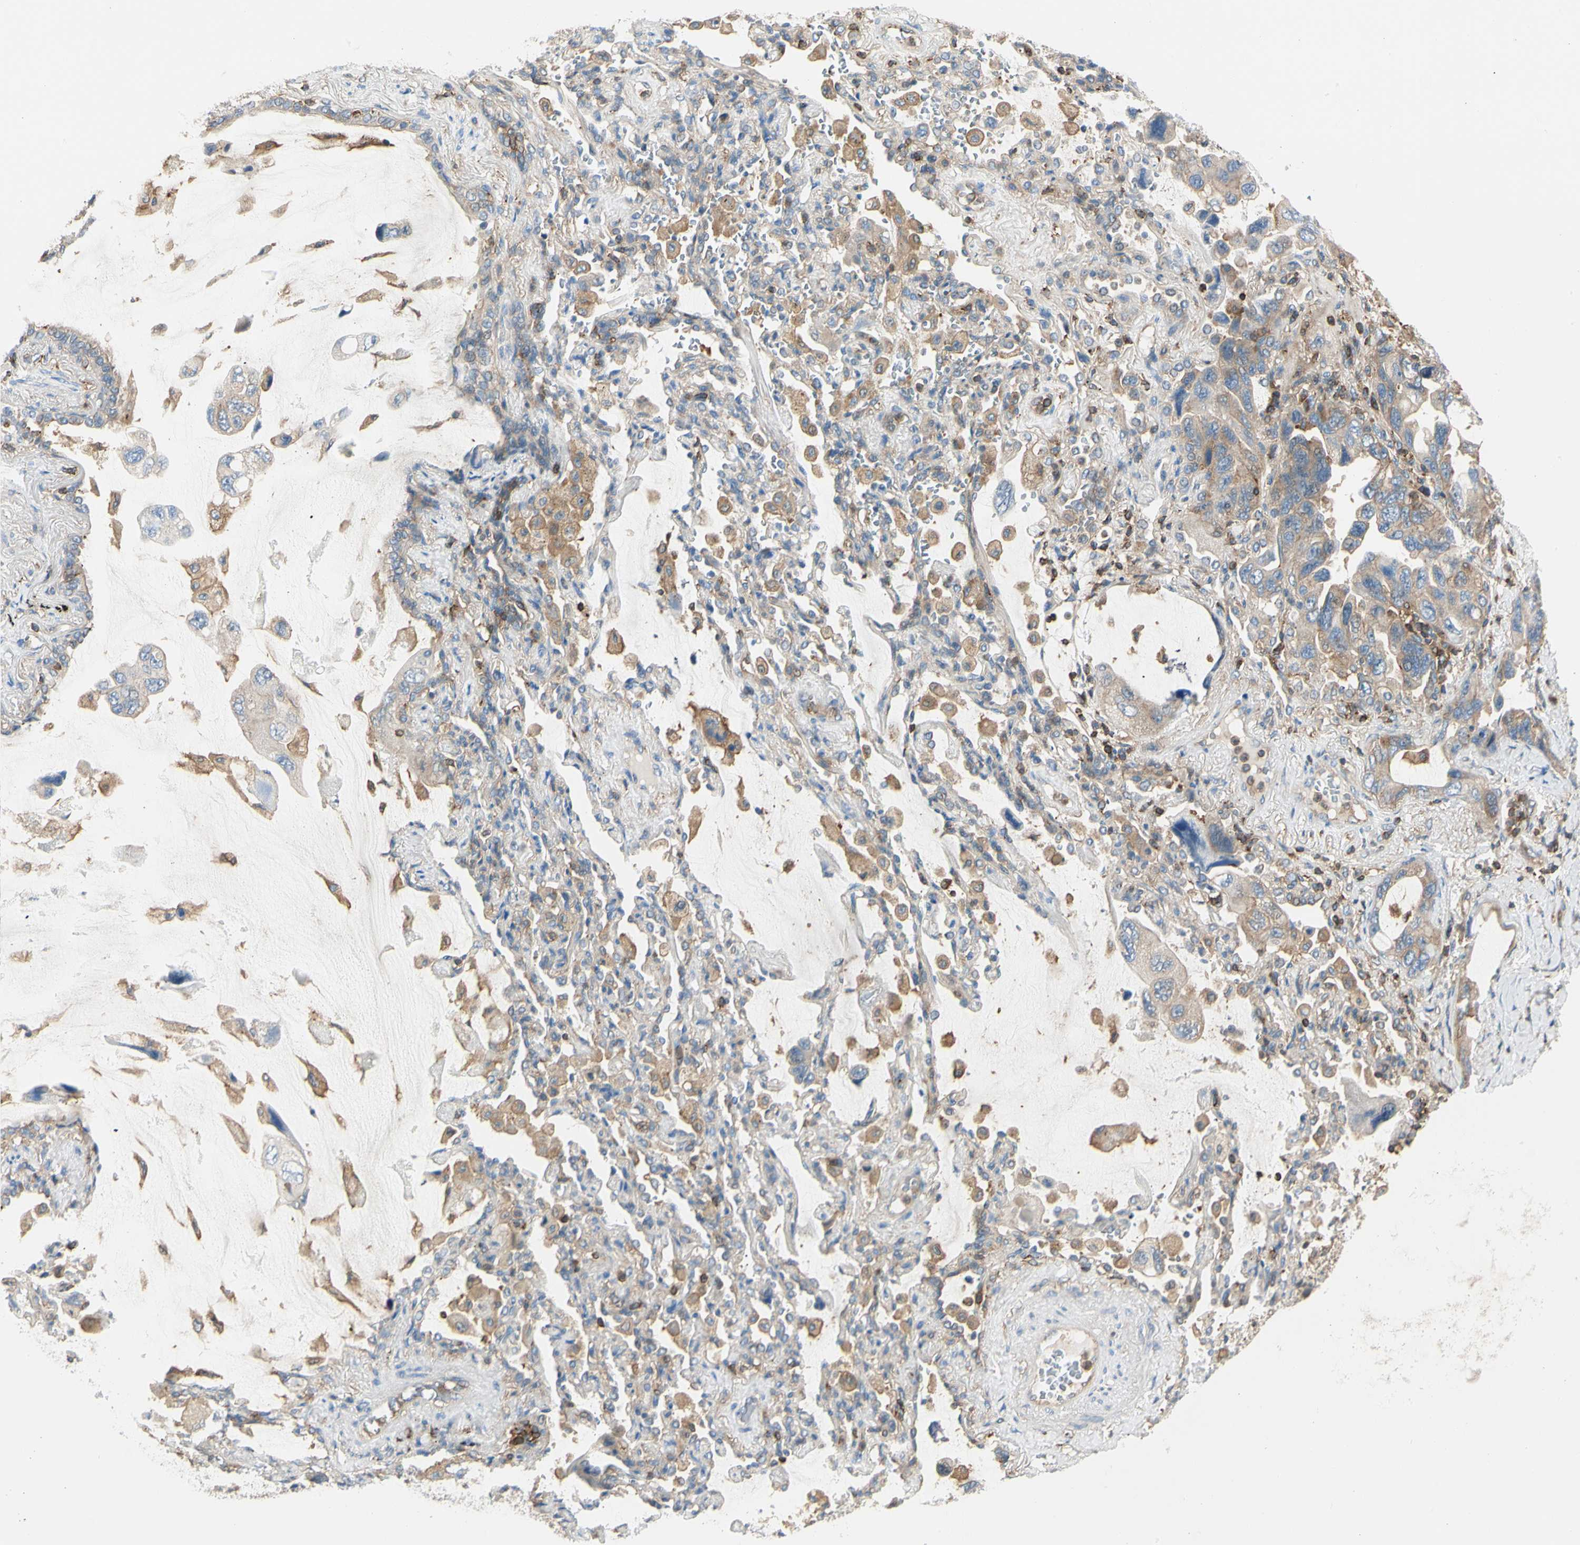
{"staining": {"intensity": "weak", "quantity": ">75%", "location": "cytoplasmic/membranous"}, "tissue": "lung cancer", "cell_type": "Tumor cells", "image_type": "cancer", "snomed": [{"axis": "morphology", "description": "Squamous cell carcinoma, NOS"}, {"axis": "topography", "description": "Lung"}], "caption": "IHC micrograph of neoplastic tissue: human squamous cell carcinoma (lung) stained using immunohistochemistry shows low levels of weak protein expression localized specifically in the cytoplasmic/membranous of tumor cells, appearing as a cytoplasmic/membranous brown color.", "gene": "CAPZA2", "patient": {"sex": "female", "age": 73}}